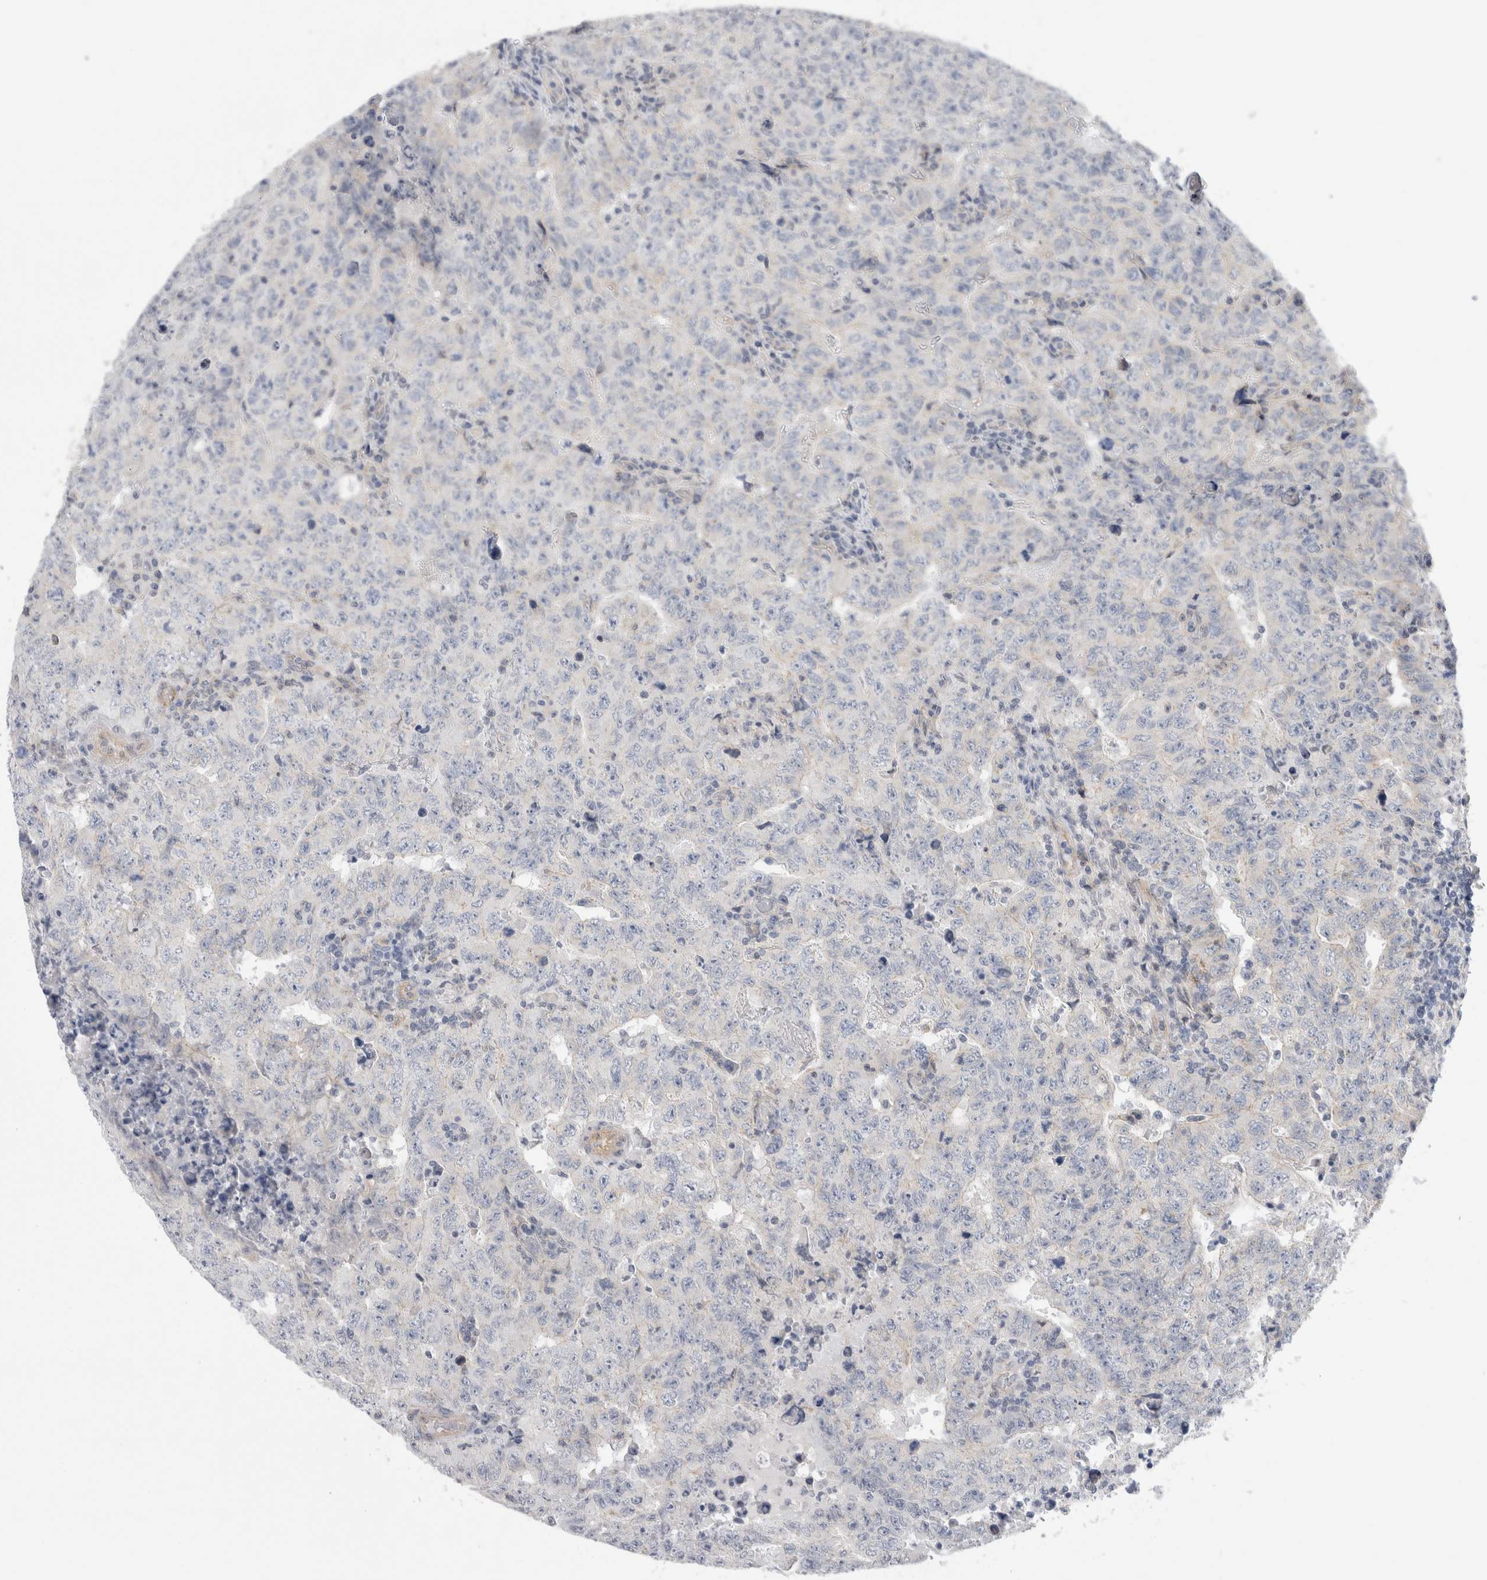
{"staining": {"intensity": "negative", "quantity": "none", "location": "none"}, "tissue": "testis cancer", "cell_type": "Tumor cells", "image_type": "cancer", "snomed": [{"axis": "morphology", "description": "Carcinoma, Embryonal, NOS"}, {"axis": "topography", "description": "Testis"}], "caption": "An immunohistochemistry (IHC) histopathology image of testis cancer is shown. There is no staining in tumor cells of testis cancer. (DAB IHC visualized using brightfield microscopy, high magnification).", "gene": "VANGL1", "patient": {"sex": "male", "age": 26}}